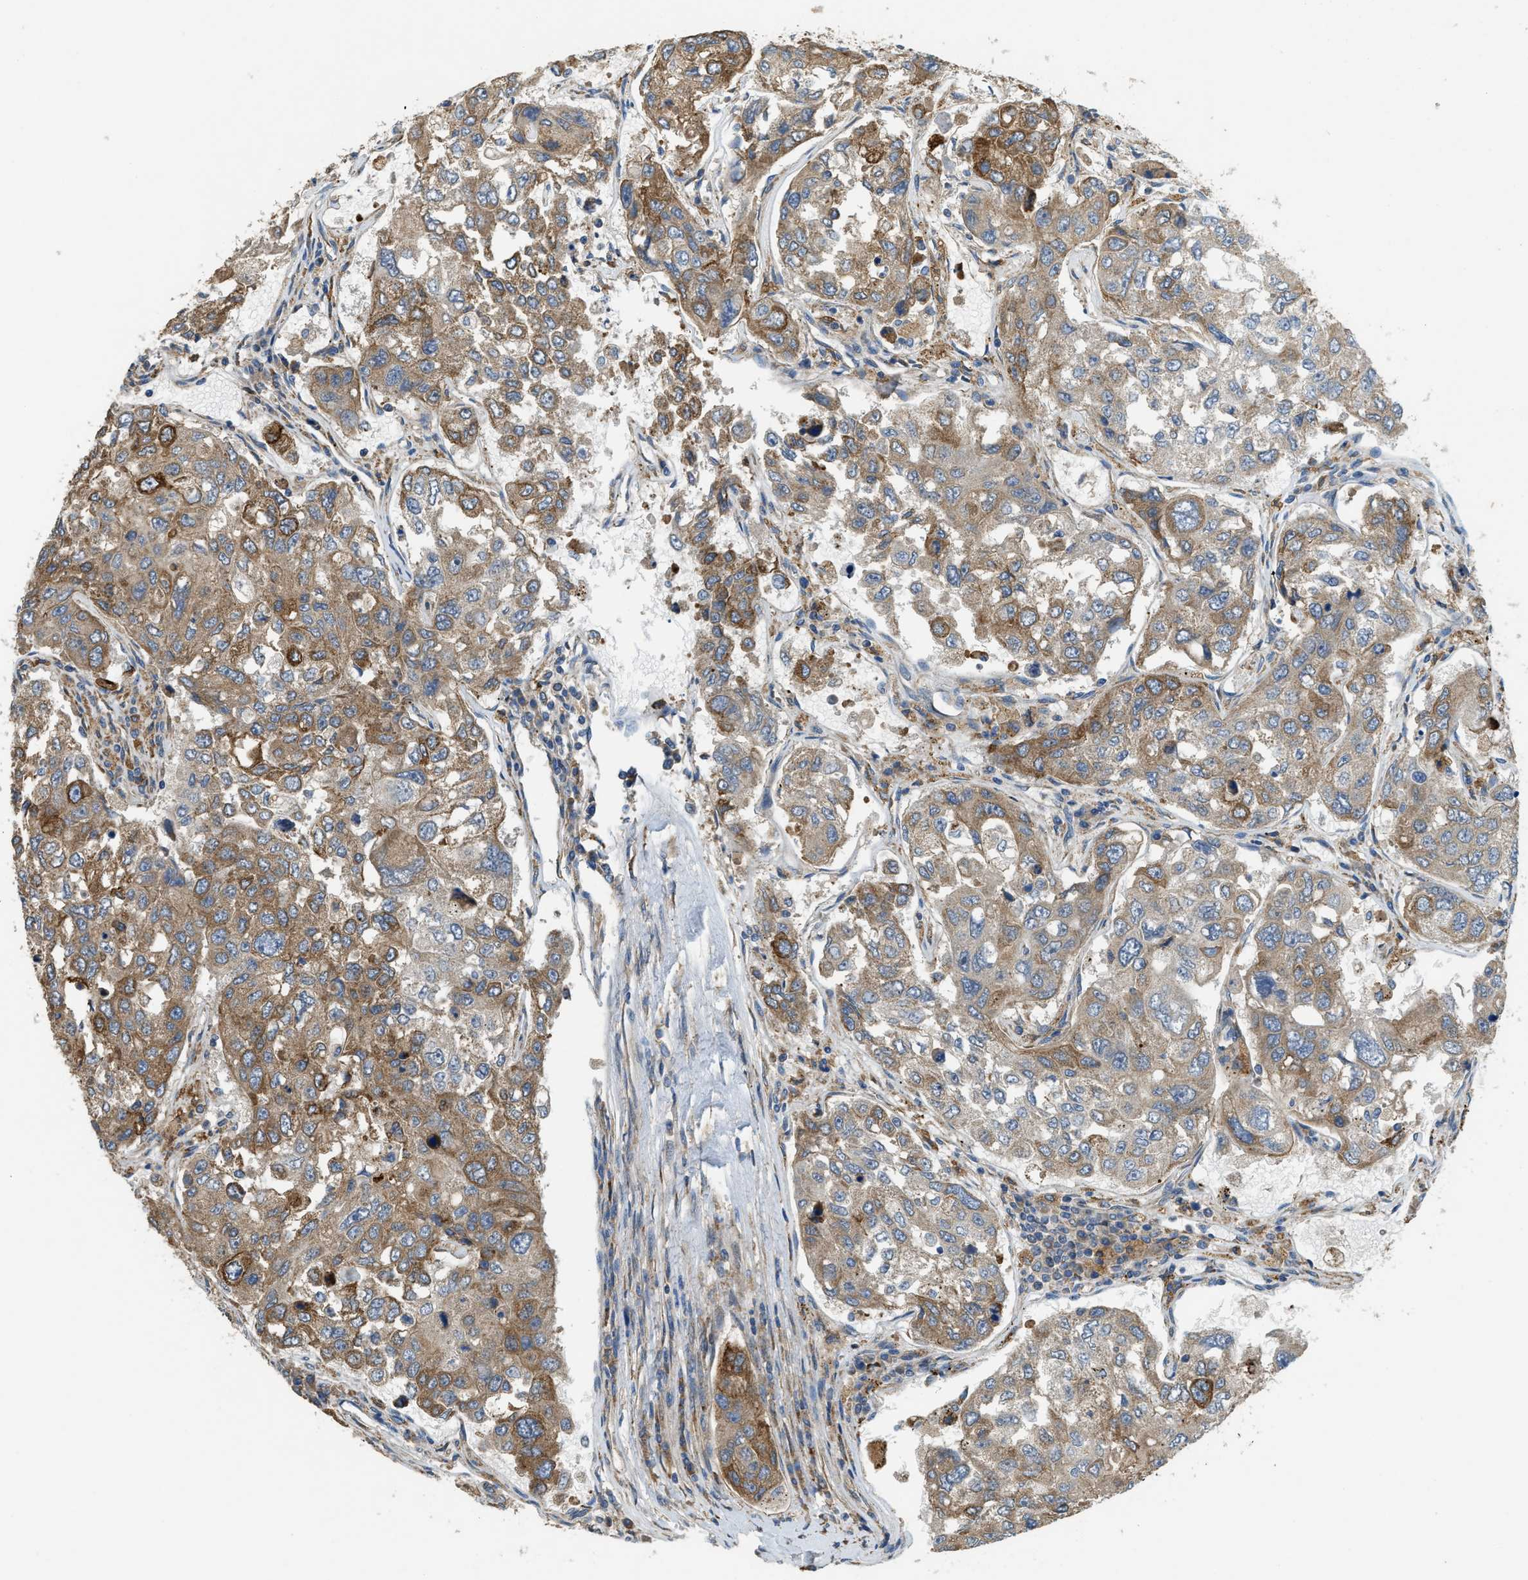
{"staining": {"intensity": "moderate", "quantity": ">75%", "location": "cytoplasmic/membranous"}, "tissue": "urothelial cancer", "cell_type": "Tumor cells", "image_type": "cancer", "snomed": [{"axis": "morphology", "description": "Urothelial carcinoma, High grade"}, {"axis": "topography", "description": "Lymph node"}, {"axis": "topography", "description": "Urinary bladder"}], "caption": "A medium amount of moderate cytoplasmic/membranous positivity is seen in about >75% of tumor cells in urothelial carcinoma (high-grade) tissue.", "gene": "TMEM68", "patient": {"sex": "male", "age": 51}}